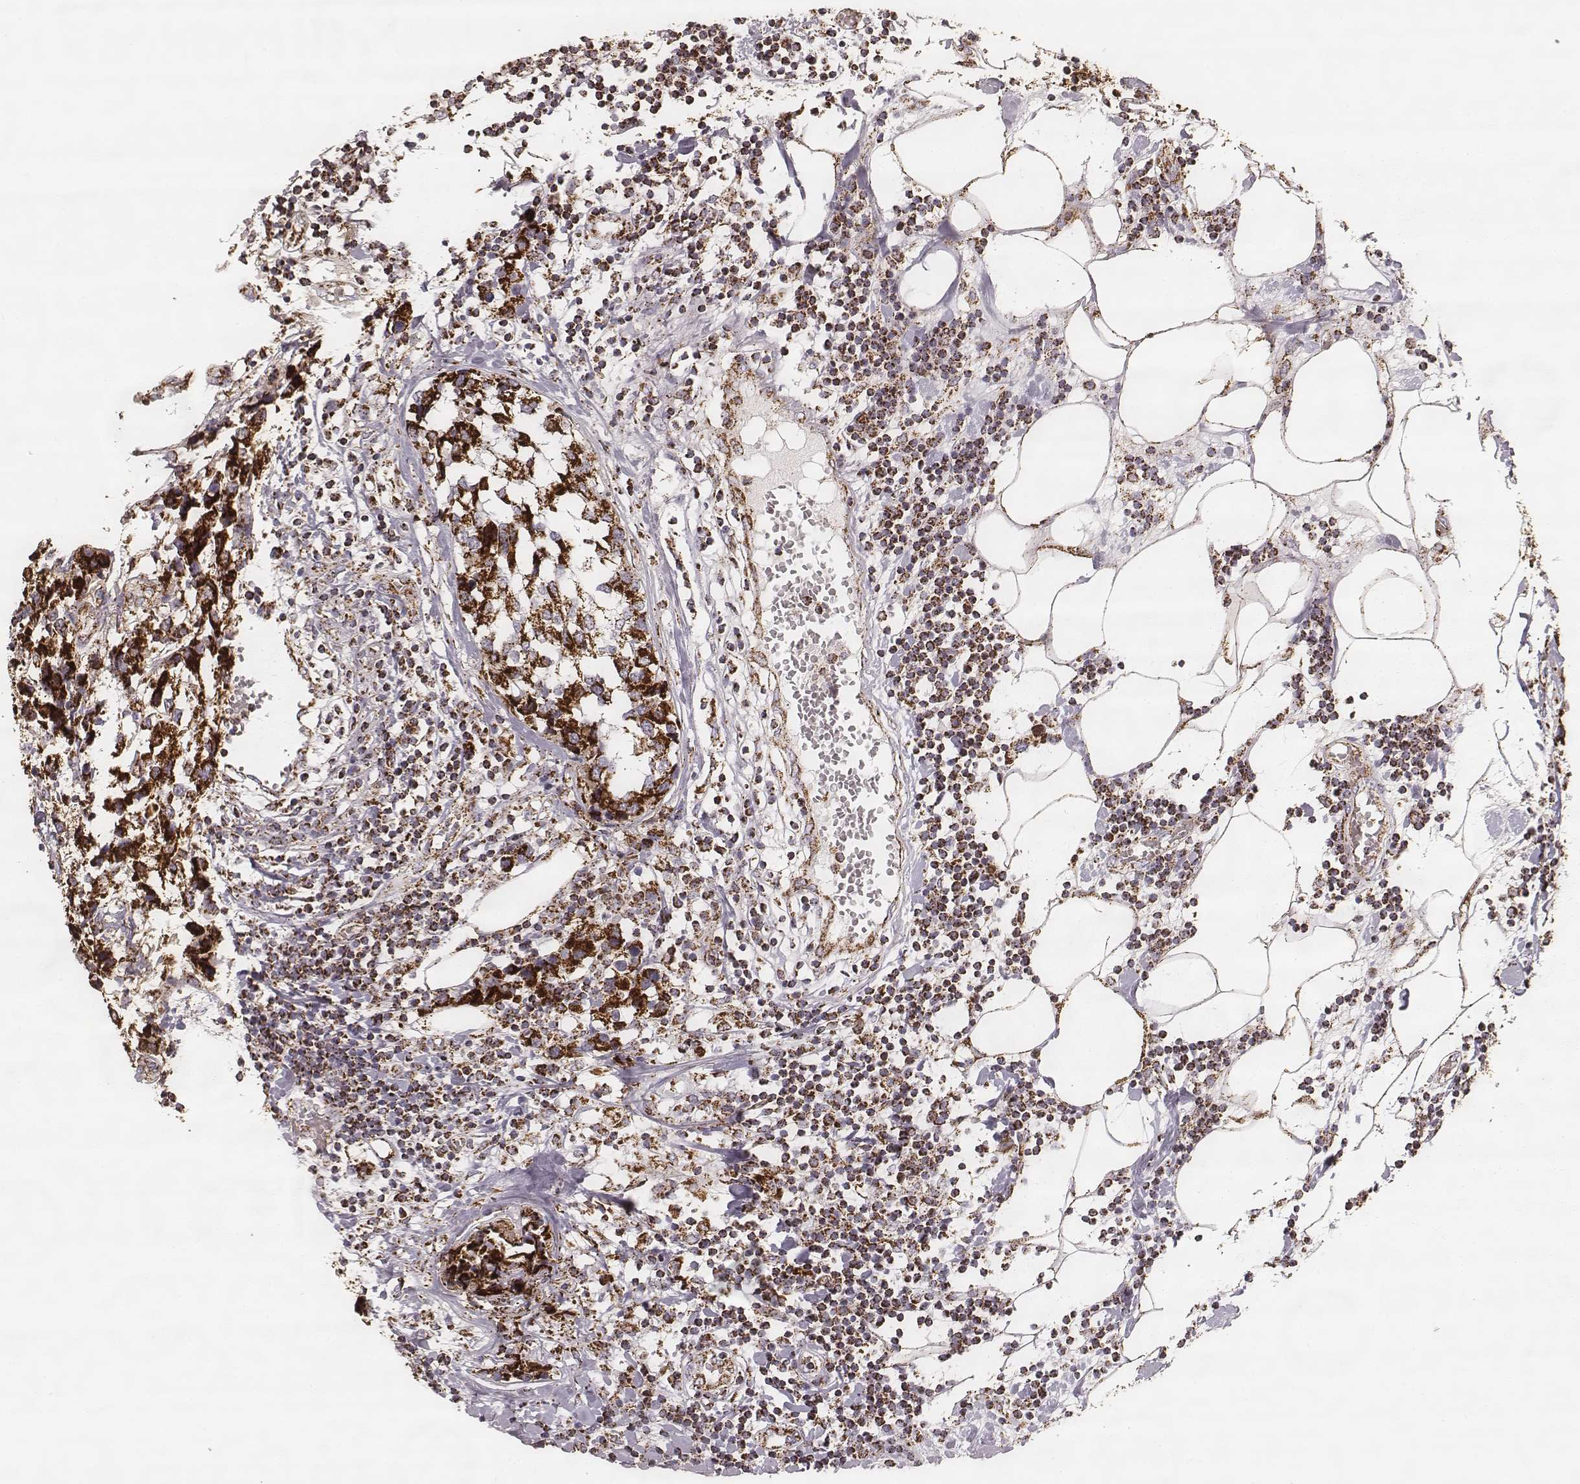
{"staining": {"intensity": "strong", "quantity": ">75%", "location": "cytoplasmic/membranous"}, "tissue": "breast cancer", "cell_type": "Tumor cells", "image_type": "cancer", "snomed": [{"axis": "morphology", "description": "Lobular carcinoma"}, {"axis": "topography", "description": "Breast"}], "caption": "Immunohistochemical staining of human breast cancer shows high levels of strong cytoplasmic/membranous positivity in about >75% of tumor cells. (IHC, brightfield microscopy, high magnification).", "gene": "CS", "patient": {"sex": "female", "age": 59}}